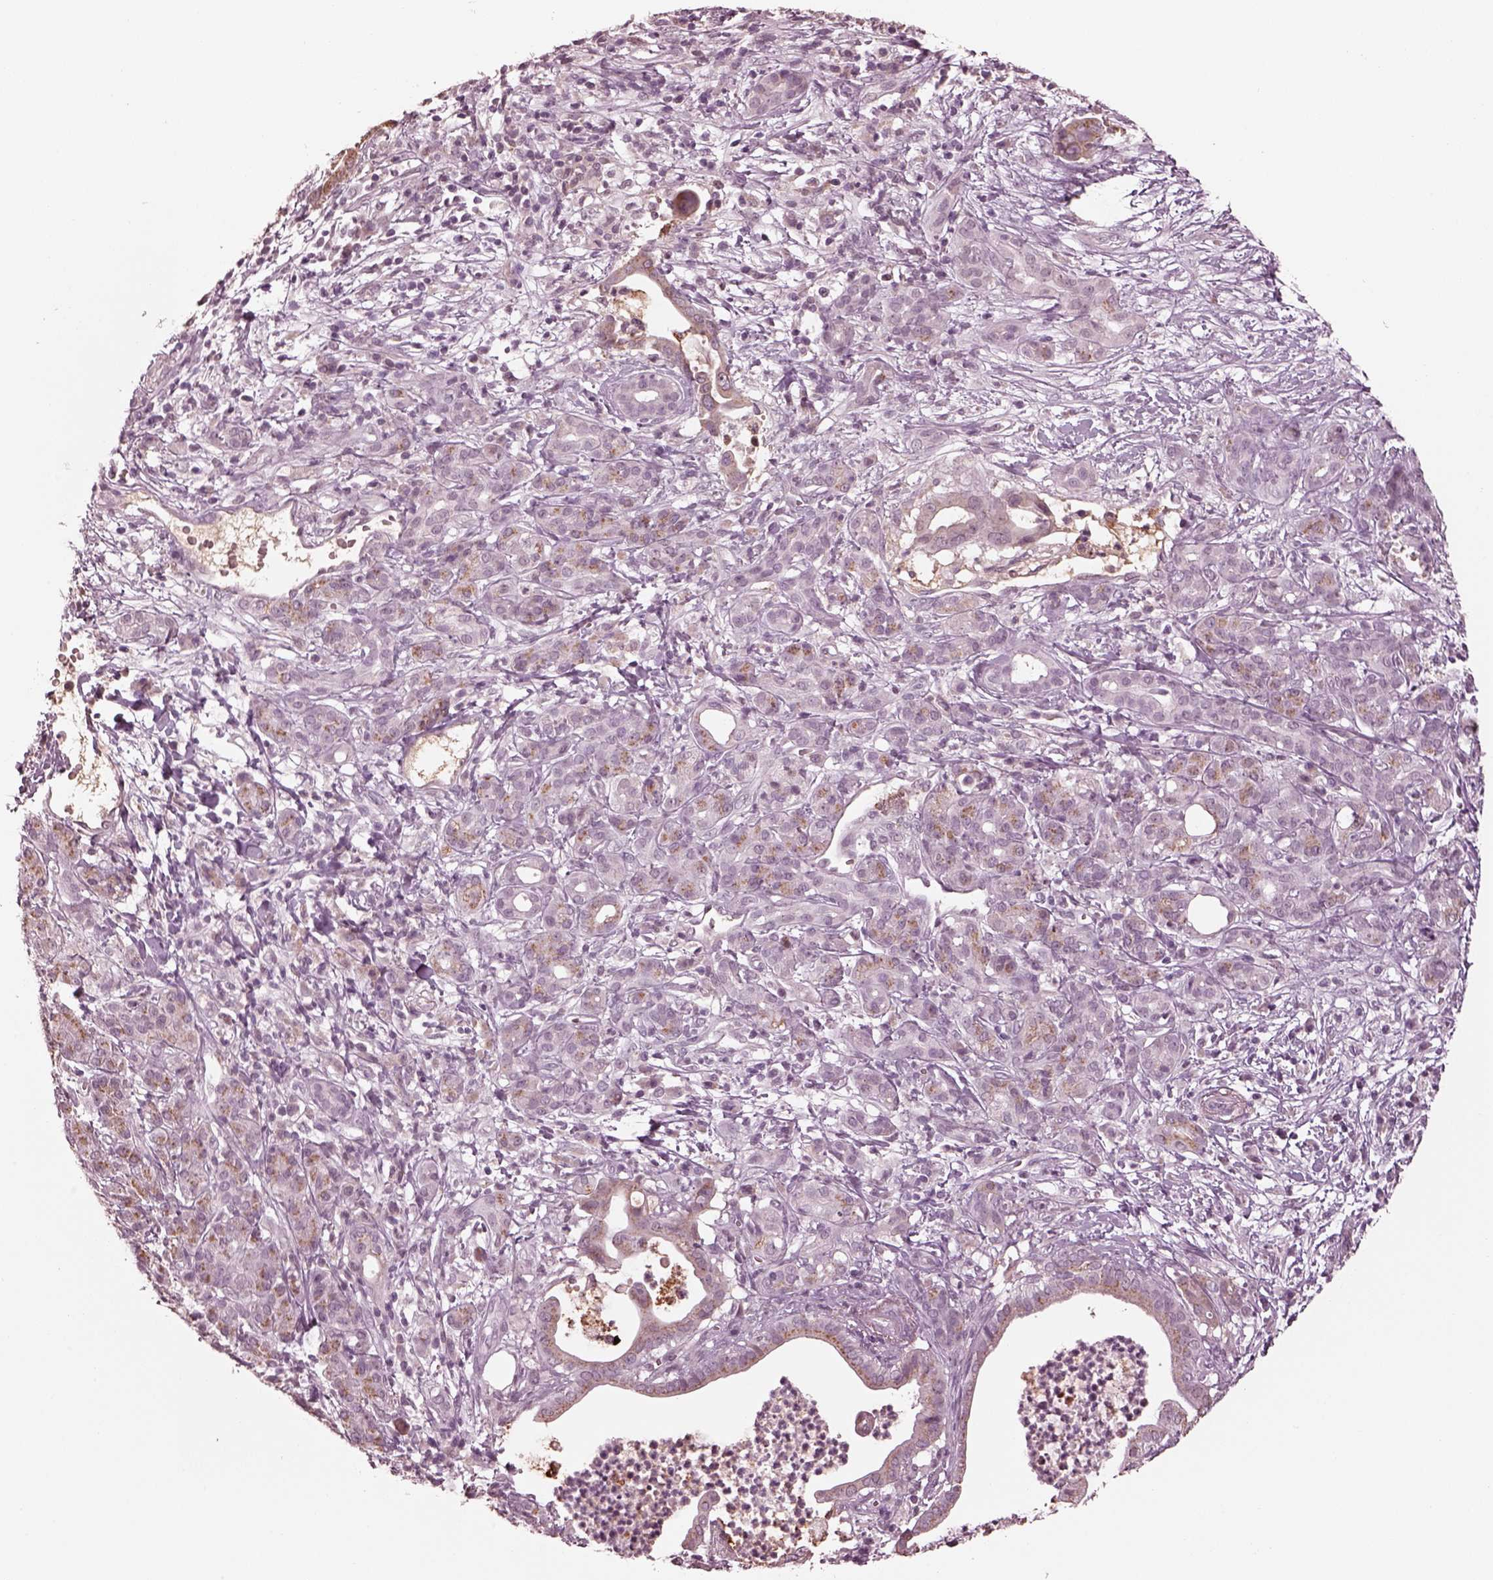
{"staining": {"intensity": "moderate", "quantity": "<25%", "location": "cytoplasmic/membranous"}, "tissue": "pancreatic cancer", "cell_type": "Tumor cells", "image_type": "cancer", "snomed": [{"axis": "morphology", "description": "Adenocarcinoma, NOS"}, {"axis": "topography", "description": "Pancreas"}], "caption": "Immunohistochemical staining of pancreatic cancer demonstrates low levels of moderate cytoplasmic/membranous protein expression in approximately <25% of tumor cells.", "gene": "KCNA2", "patient": {"sex": "male", "age": 61}}